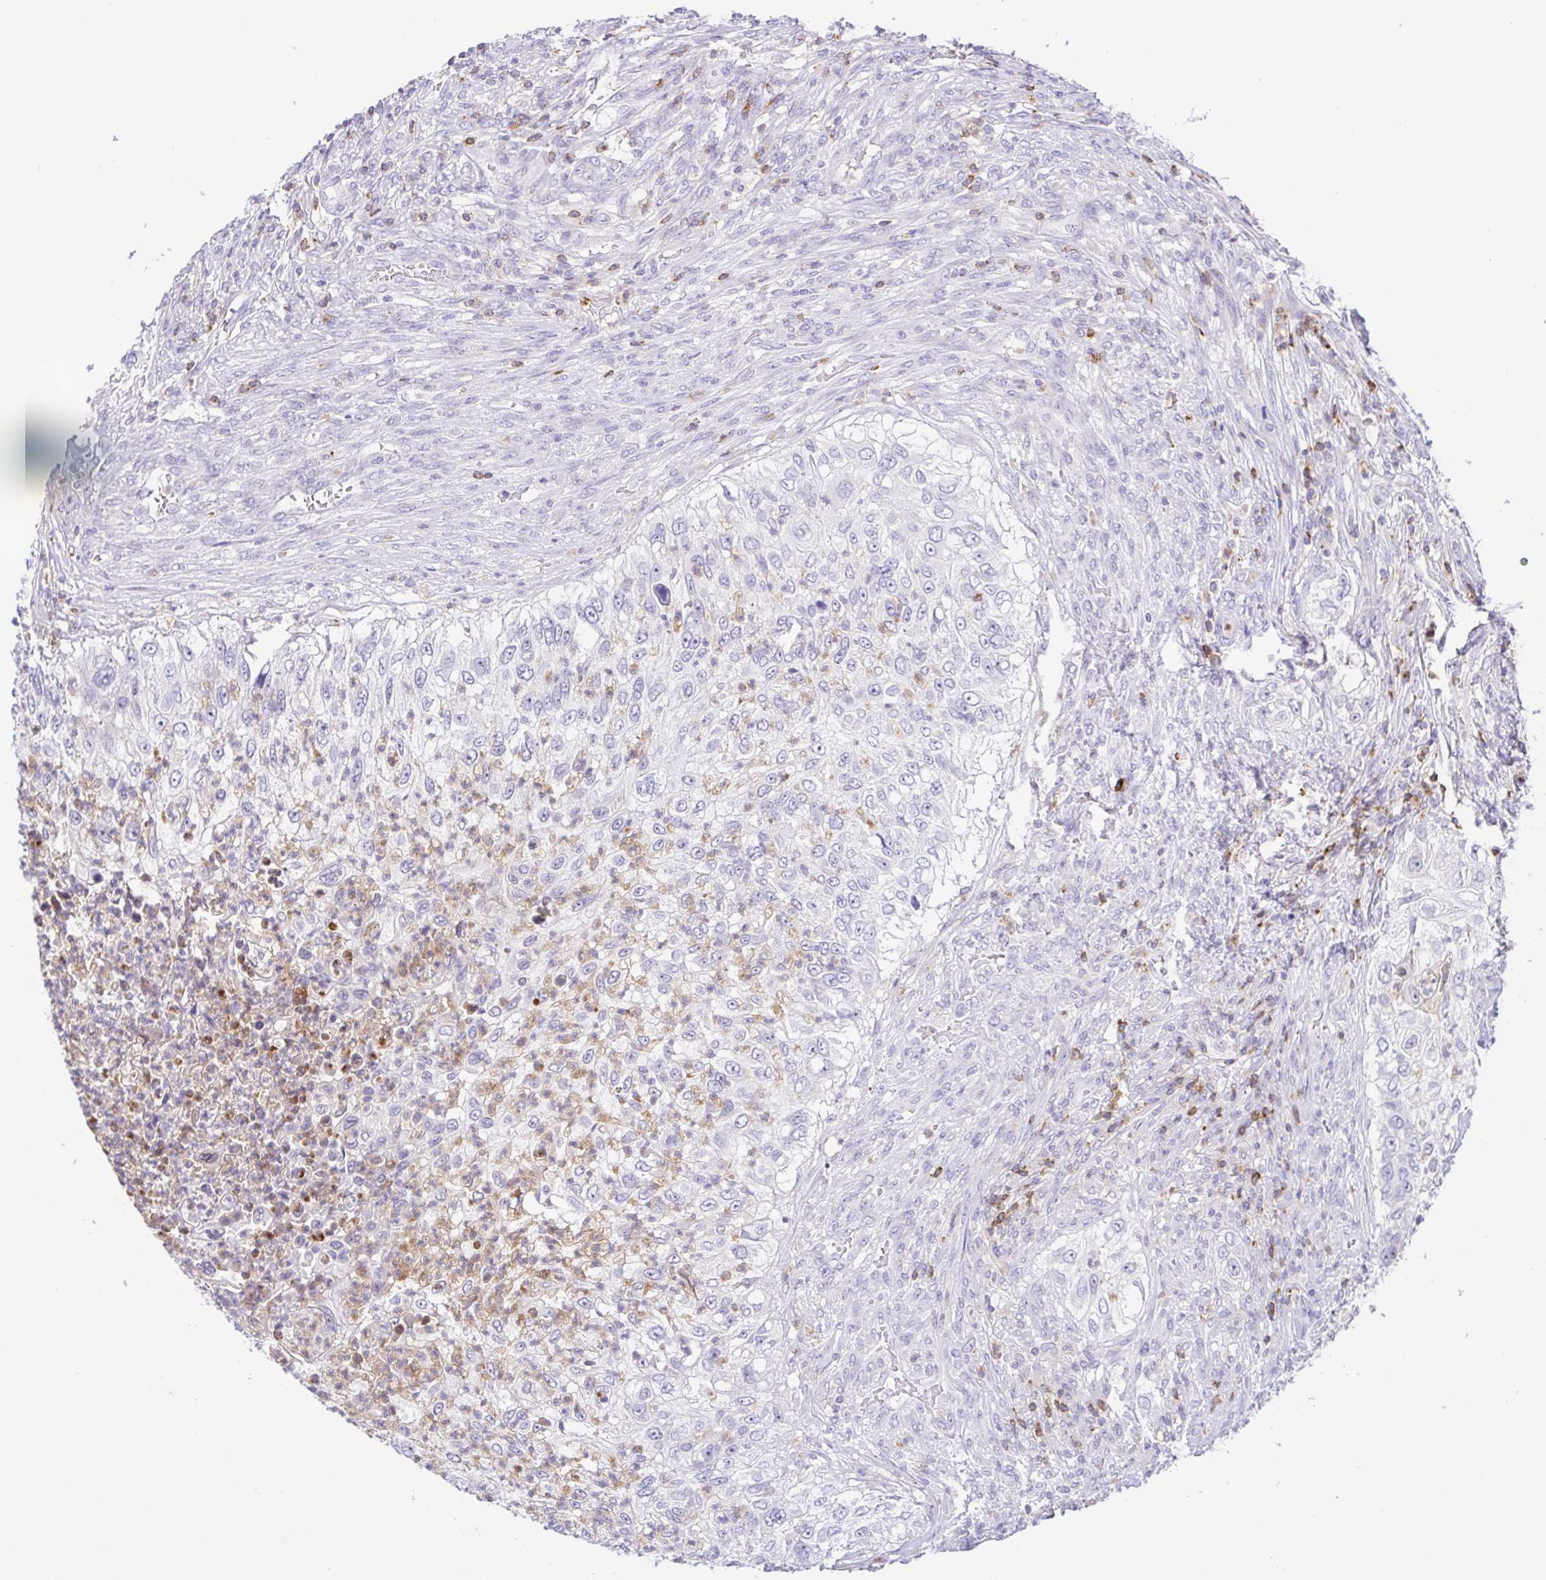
{"staining": {"intensity": "negative", "quantity": "none", "location": "none"}, "tissue": "urothelial cancer", "cell_type": "Tumor cells", "image_type": "cancer", "snomed": [{"axis": "morphology", "description": "Urothelial carcinoma, High grade"}, {"axis": "topography", "description": "Urinary bladder"}], "caption": "Immunohistochemistry (IHC) of urothelial cancer displays no staining in tumor cells.", "gene": "PGLYRP1", "patient": {"sex": "female", "age": 60}}